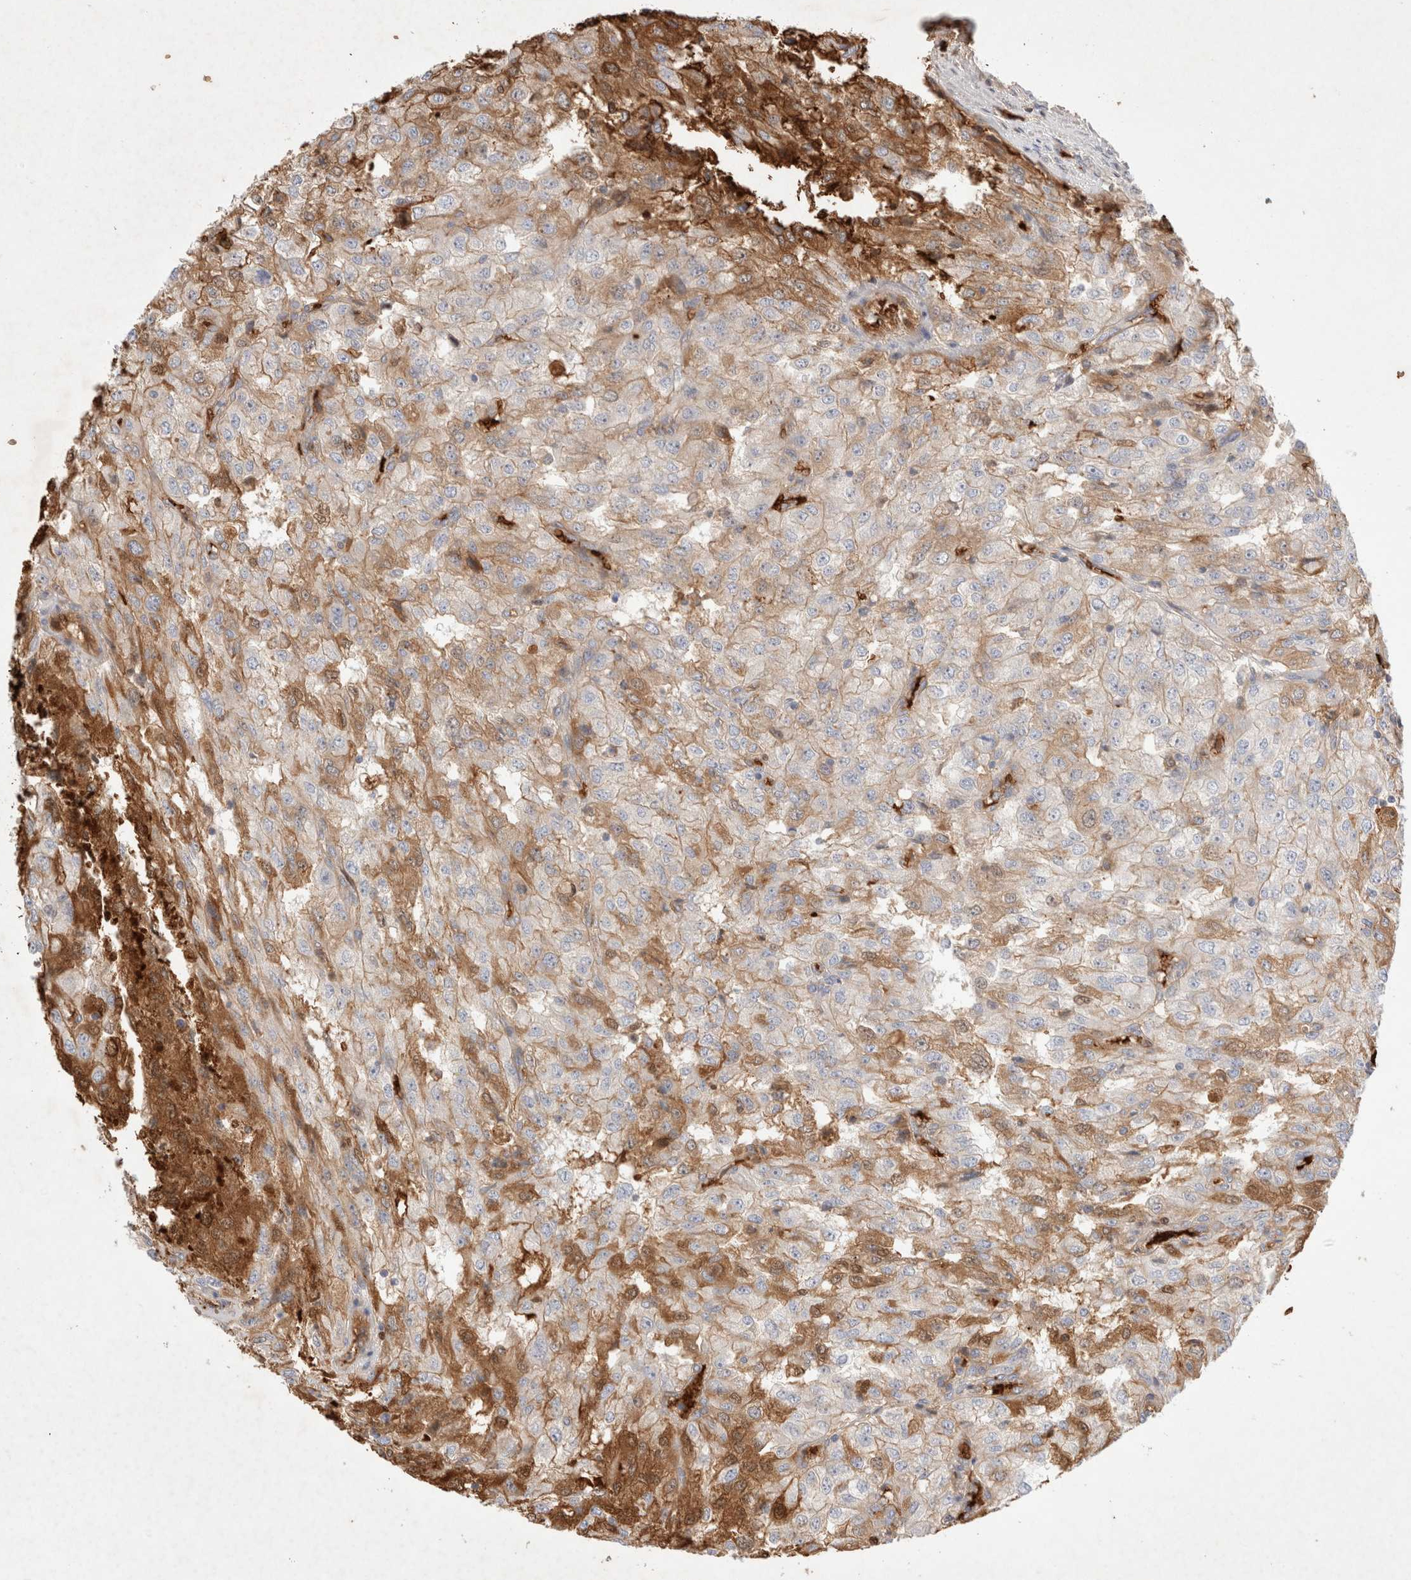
{"staining": {"intensity": "moderate", "quantity": "<25%", "location": "cytoplasmic/membranous"}, "tissue": "renal cancer", "cell_type": "Tumor cells", "image_type": "cancer", "snomed": [{"axis": "morphology", "description": "Adenocarcinoma, NOS"}, {"axis": "topography", "description": "Kidney"}], "caption": "About <25% of tumor cells in renal cancer (adenocarcinoma) reveal moderate cytoplasmic/membranous protein expression as visualized by brown immunohistochemical staining.", "gene": "MST1", "patient": {"sex": "female", "age": 54}}